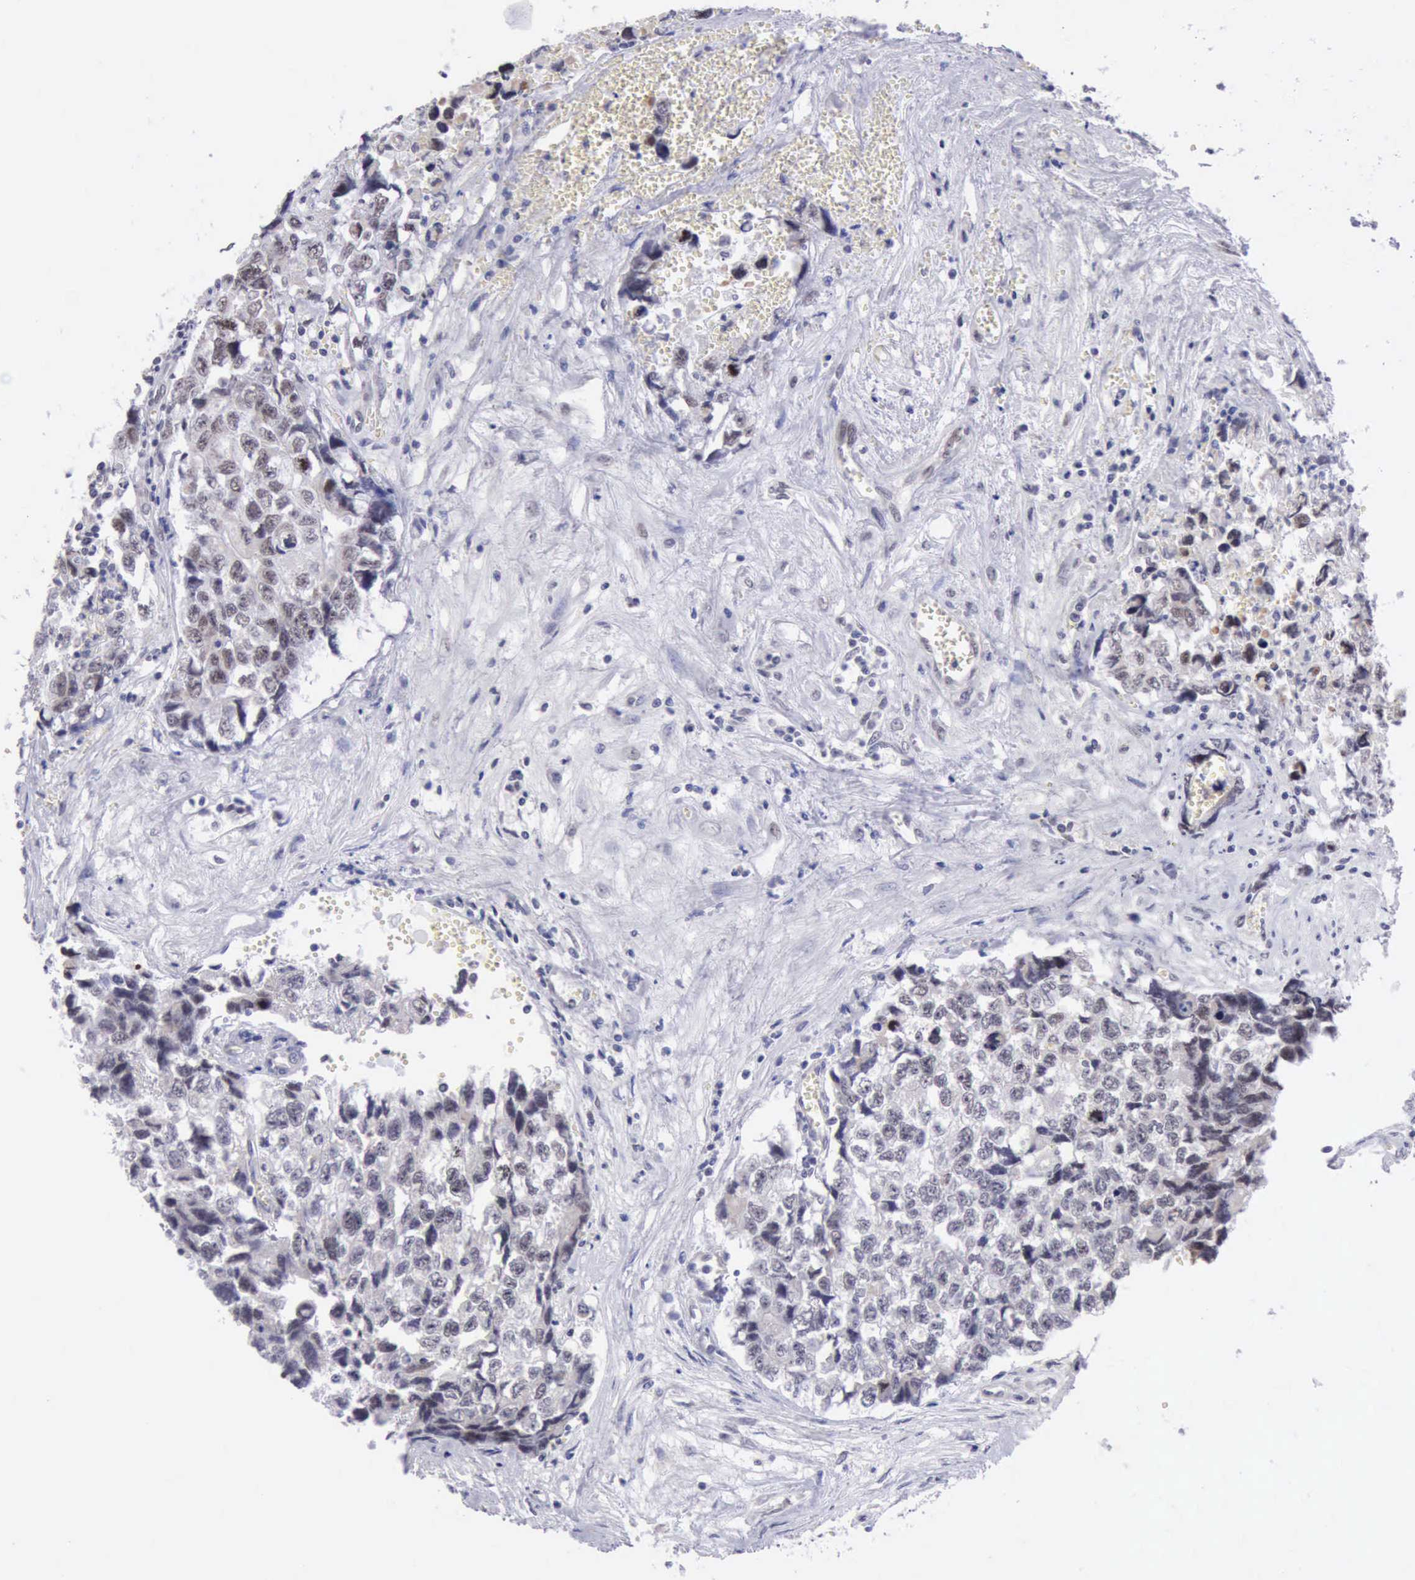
{"staining": {"intensity": "weak", "quantity": "<25%", "location": "nuclear"}, "tissue": "testis cancer", "cell_type": "Tumor cells", "image_type": "cancer", "snomed": [{"axis": "morphology", "description": "Carcinoma, Embryonal, NOS"}, {"axis": "topography", "description": "Testis"}], "caption": "Photomicrograph shows no protein expression in tumor cells of embryonal carcinoma (testis) tissue.", "gene": "ERCC4", "patient": {"sex": "male", "age": 31}}